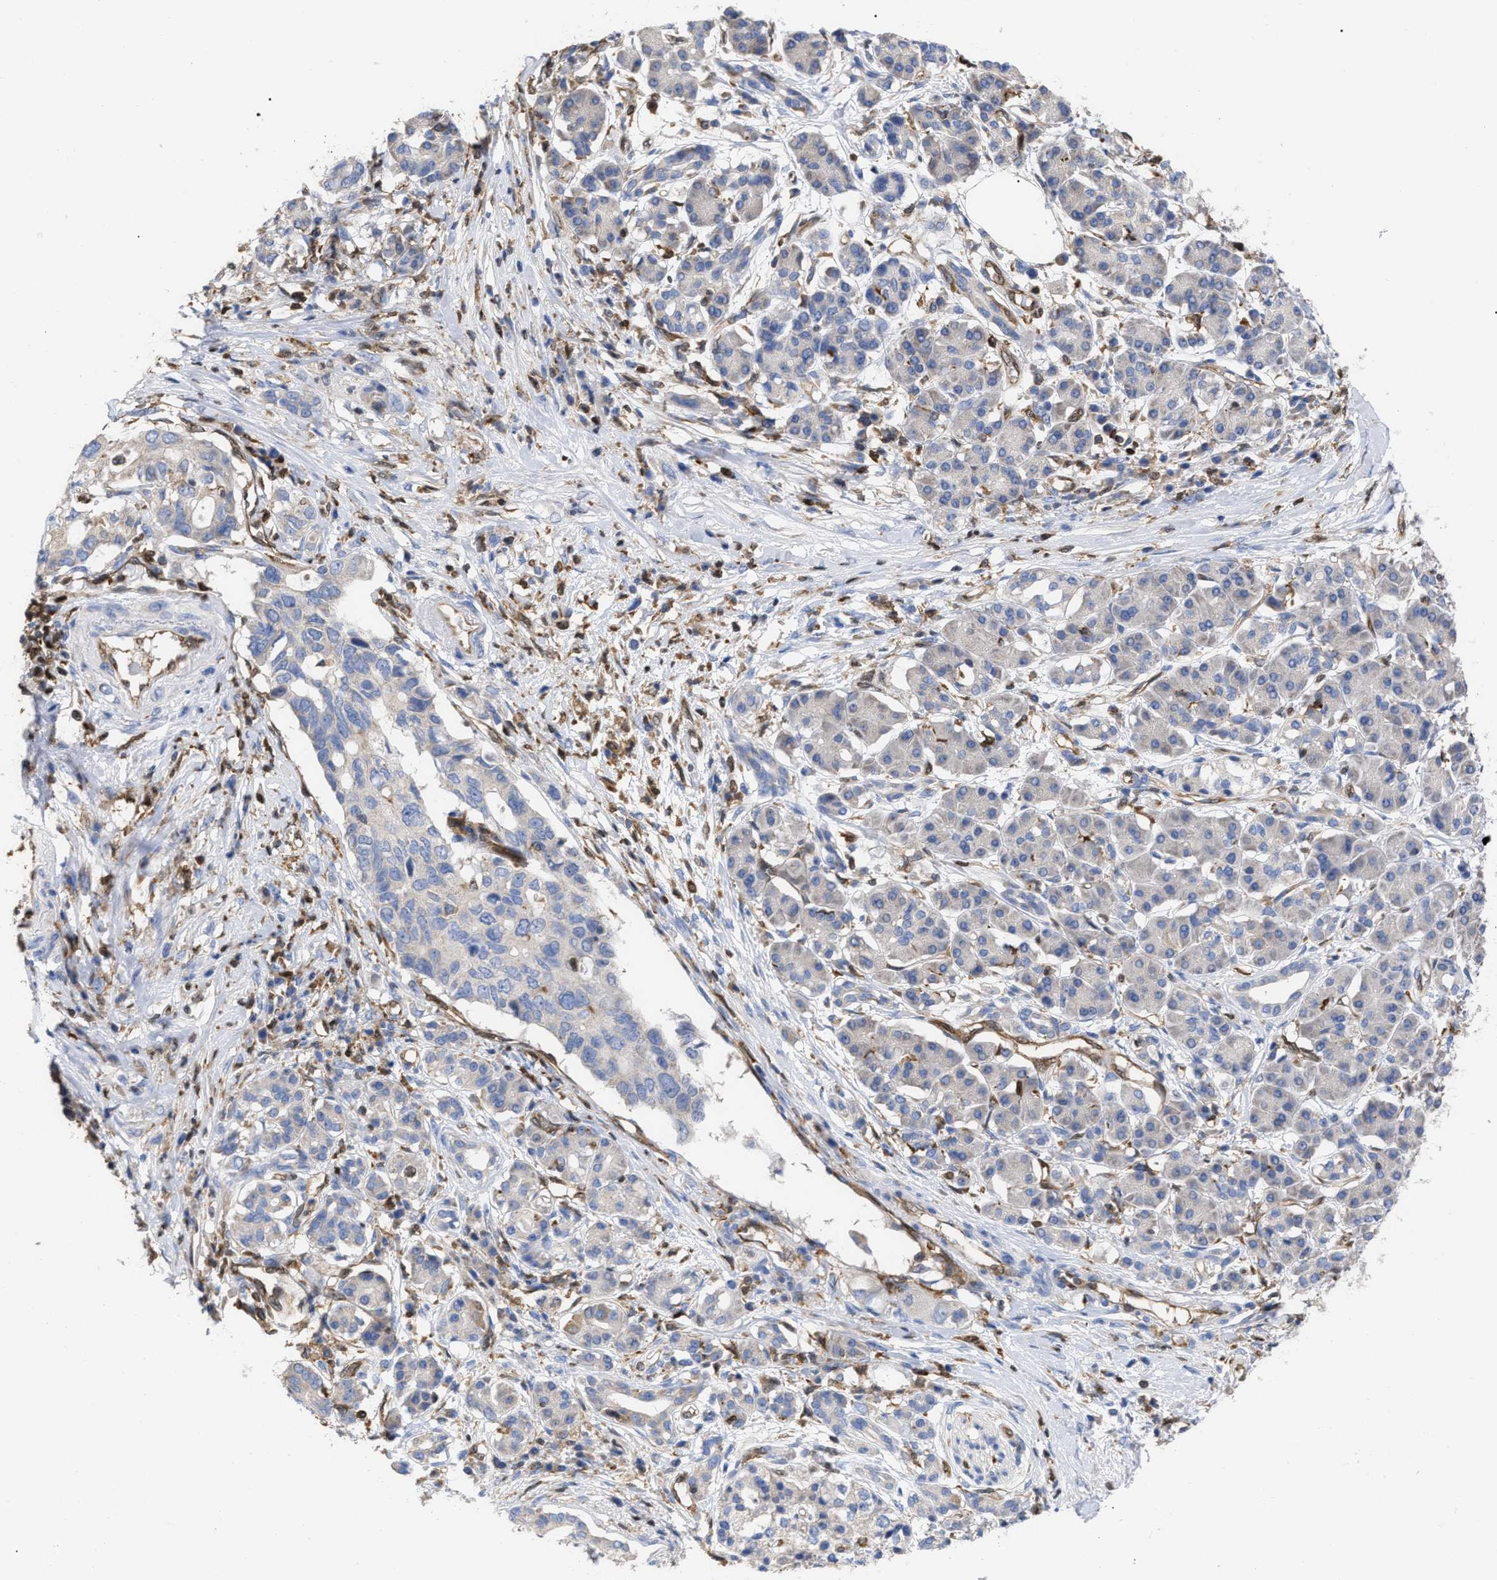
{"staining": {"intensity": "negative", "quantity": "none", "location": "none"}, "tissue": "pancreatic cancer", "cell_type": "Tumor cells", "image_type": "cancer", "snomed": [{"axis": "morphology", "description": "Adenocarcinoma, NOS"}, {"axis": "topography", "description": "Pancreas"}], "caption": "Pancreatic adenocarcinoma was stained to show a protein in brown. There is no significant staining in tumor cells.", "gene": "GIMAP4", "patient": {"sex": "female", "age": 56}}